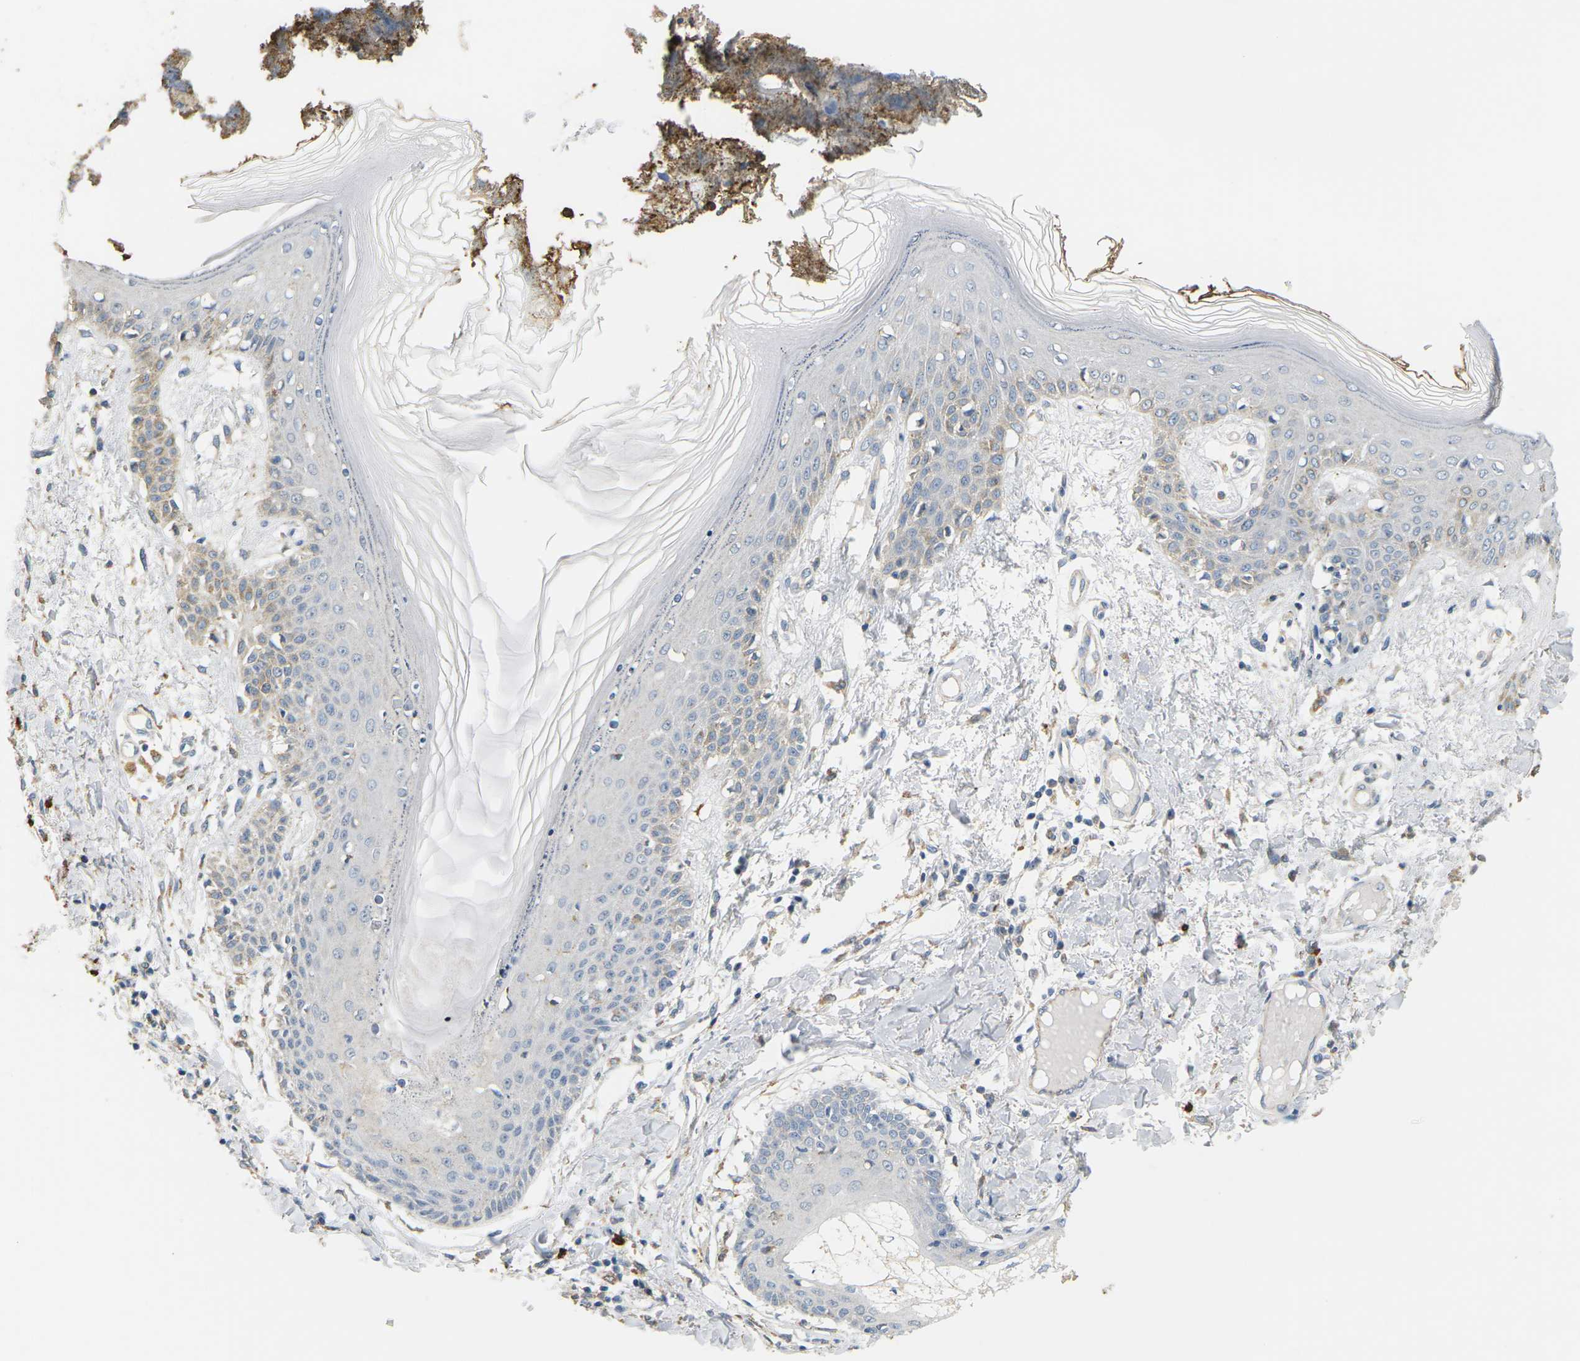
{"staining": {"intensity": "negative", "quantity": "none", "location": "none"}, "tissue": "skin", "cell_type": "Fibroblasts", "image_type": "normal", "snomed": [{"axis": "morphology", "description": "Normal tissue, NOS"}, {"axis": "topography", "description": "Skin"}], "caption": "IHC photomicrograph of benign human skin stained for a protein (brown), which displays no expression in fibroblasts. (DAB immunohistochemistry visualized using brightfield microscopy, high magnification).", "gene": "ADM", "patient": {"sex": "male", "age": 53}}